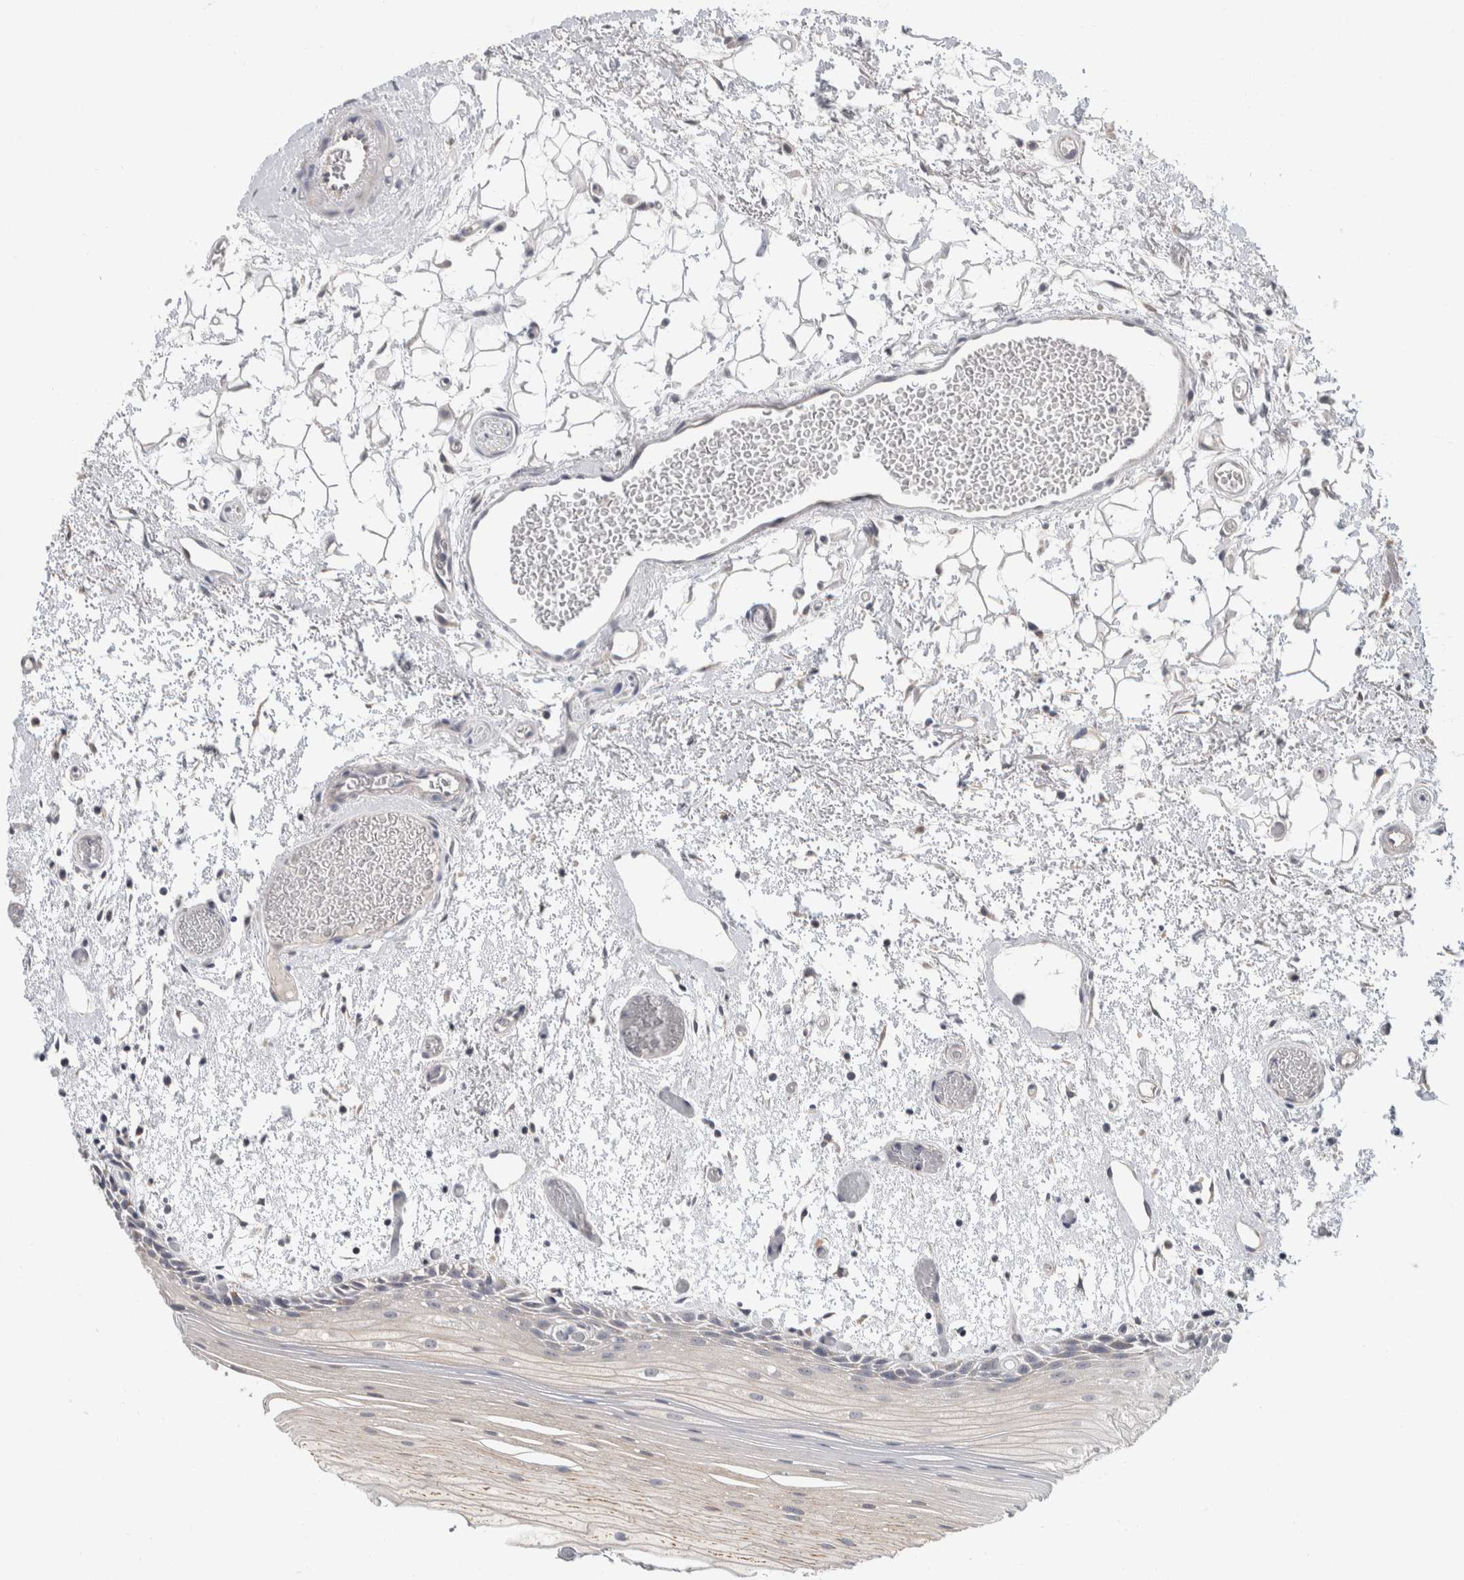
{"staining": {"intensity": "weak", "quantity": "25%-75%", "location": "cytoplasmic/membranous"}, "tissue": "oral mucosa", "cell_type": "Squamous epithelial cells", "image_type": "normal", "snomed": [{"axis": "morphology", "description": "Normal tissue, NOS"}, {"axis": "topography", "description": "Oral tissue"}], "caption": "The immunohistochemical stain labels weak cytoplasmic/membranous positivity in squamous epithelial cells of normal oral mucosa. Ihc stains the protein in brown and the nuclei are stained blue.", "gene": "SHPK", "patient": {"sex": "male", "age": 52}}